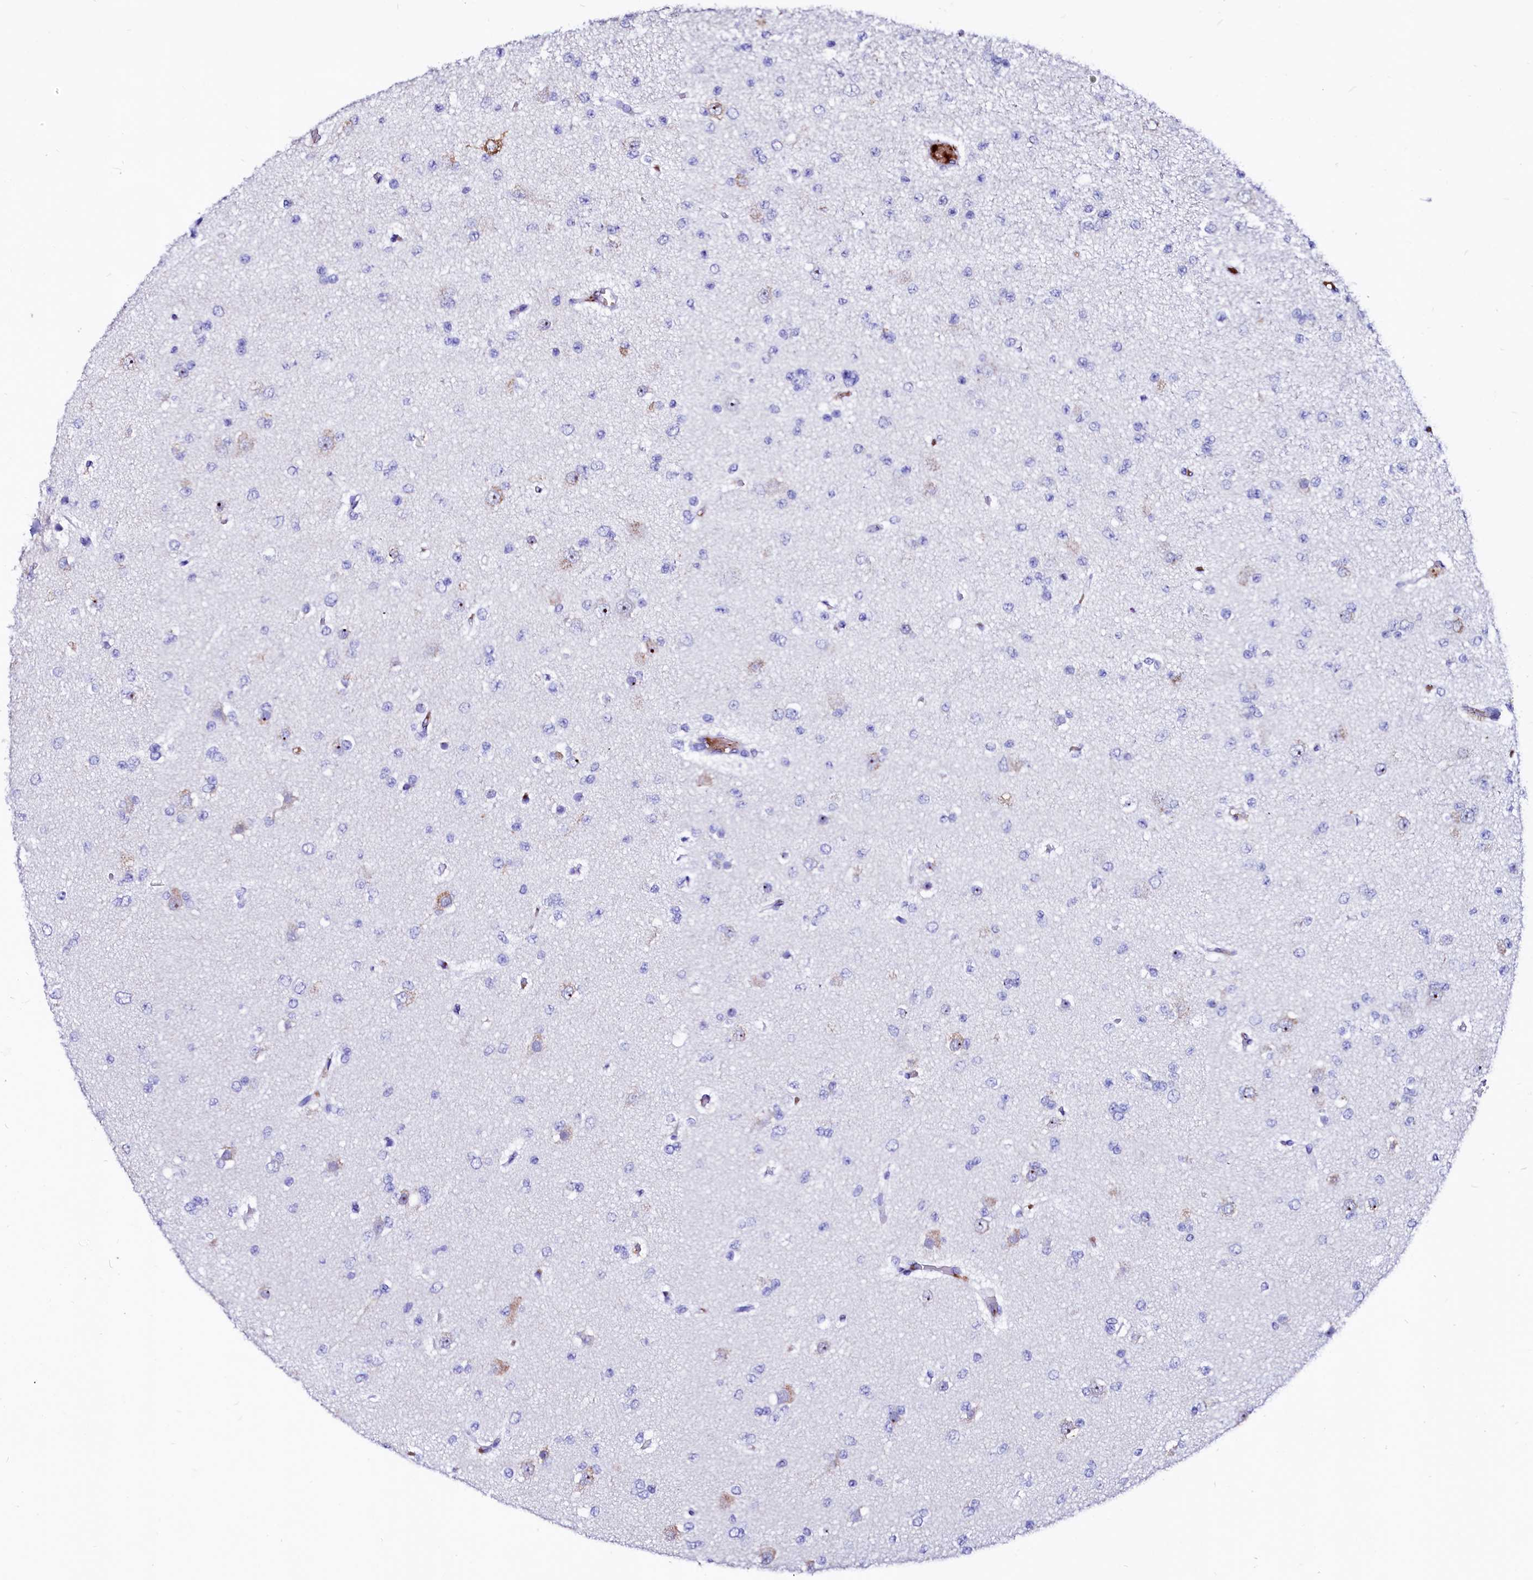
{"staining": {"intensity": "negative", "quantity": "none", "location": "none"}, "tissue": "glioma", "cell_type": "Tumor cells", "image_type": "cancer", "snomed": [{"axis": "morphology", "description": "Glioma, malignant, Low grade"}, {"axis": "topography", "description": "Brain"}], "caption": "The image demonstrates no significant positivity in tumor cells of glioma.", "gene": "RAB27A", "patient": {"sex": "female", "age": 22}}